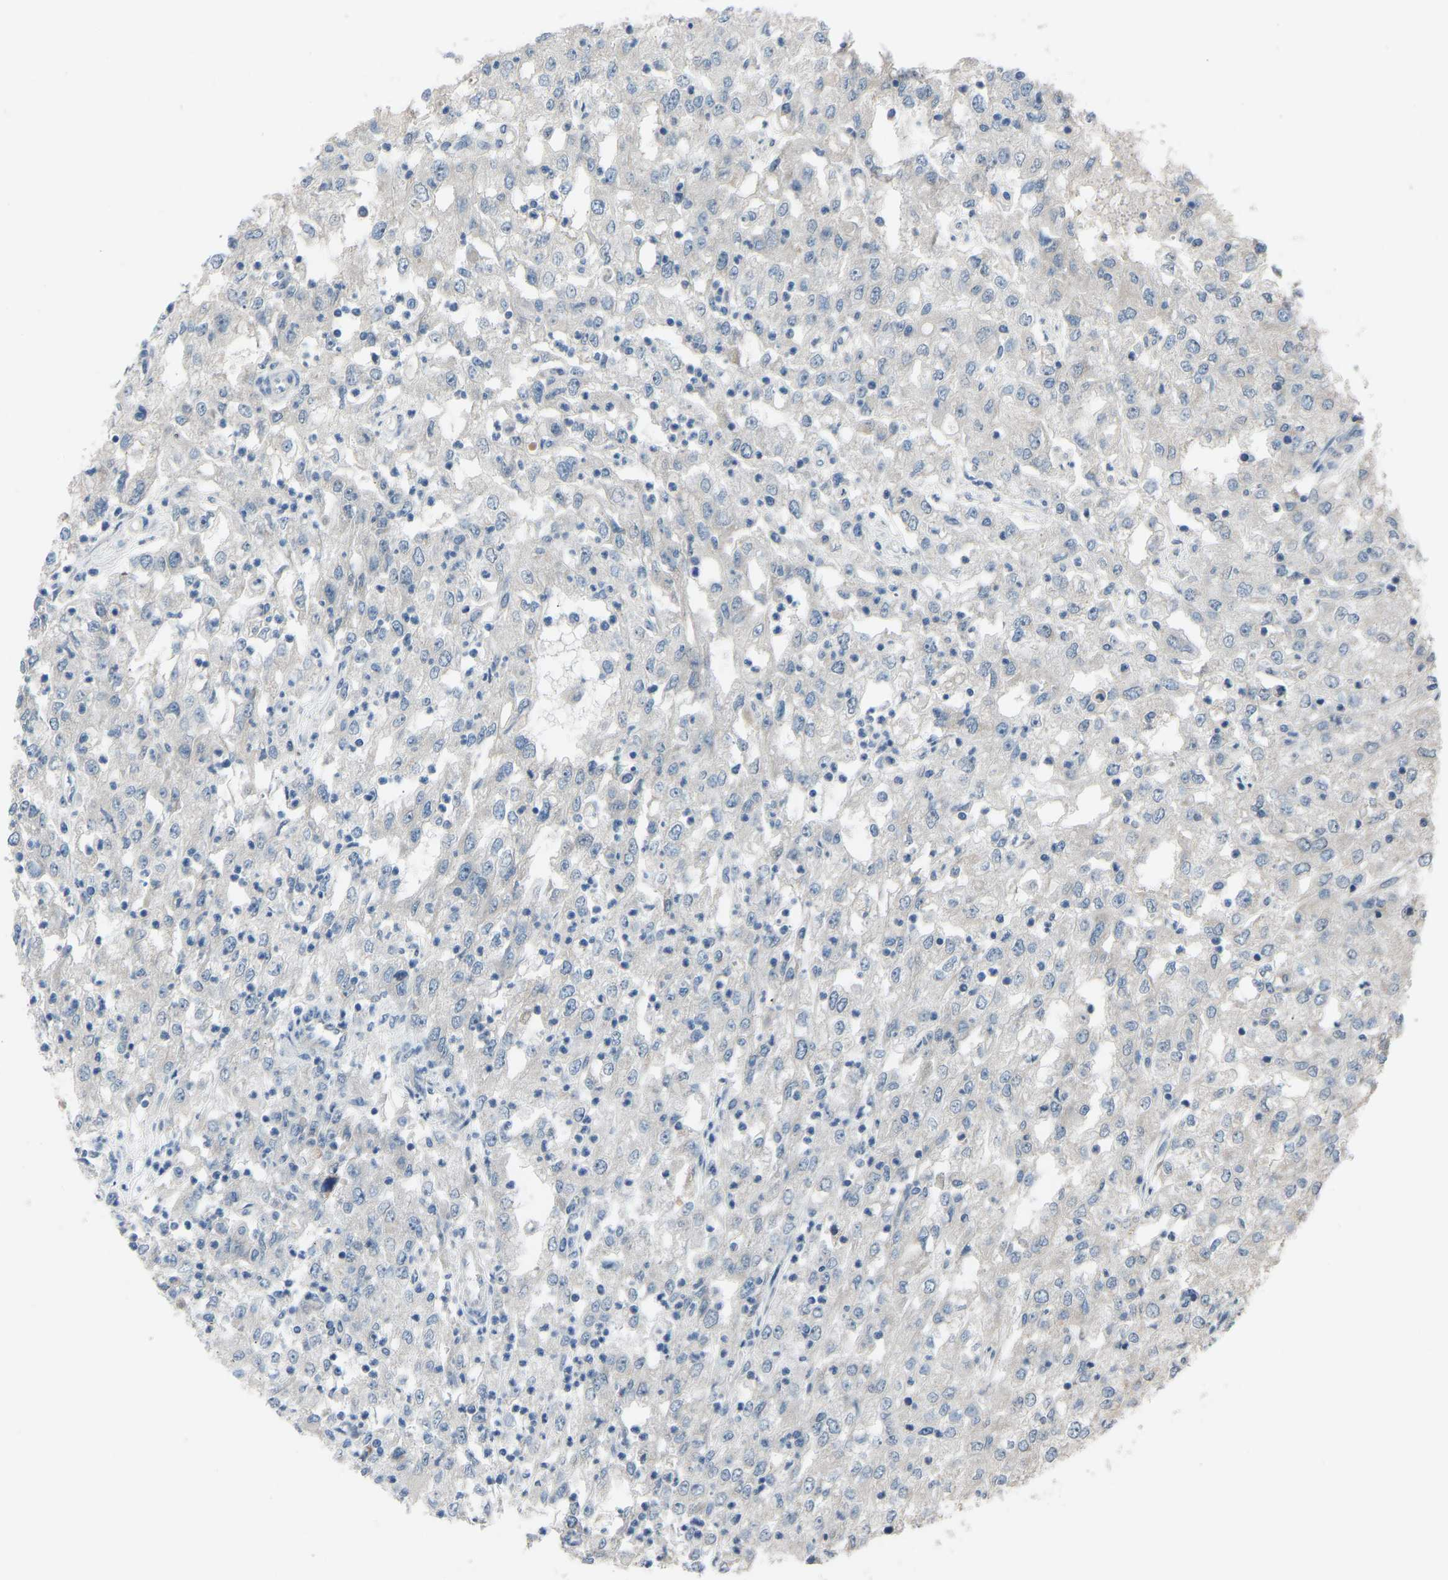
{"staining": {"intensity": "negative", "quantity": "none", "location": "none"}, "tissue": "renal cancer", "cell_type": "Tumor cells", "image_type": "cancer", "snomed": [{"axis": "morphology", "description": "Adenocarcinoma, NOS"}, {"axis": "topography", "description": "Kidney"}], "caption": "This is a photomicrograph of IHC staining of renal cancer, which shows no staining in tumor cells.", "gene": "CDK2AP1", "patient": {"sex": "female", "age": 54}}